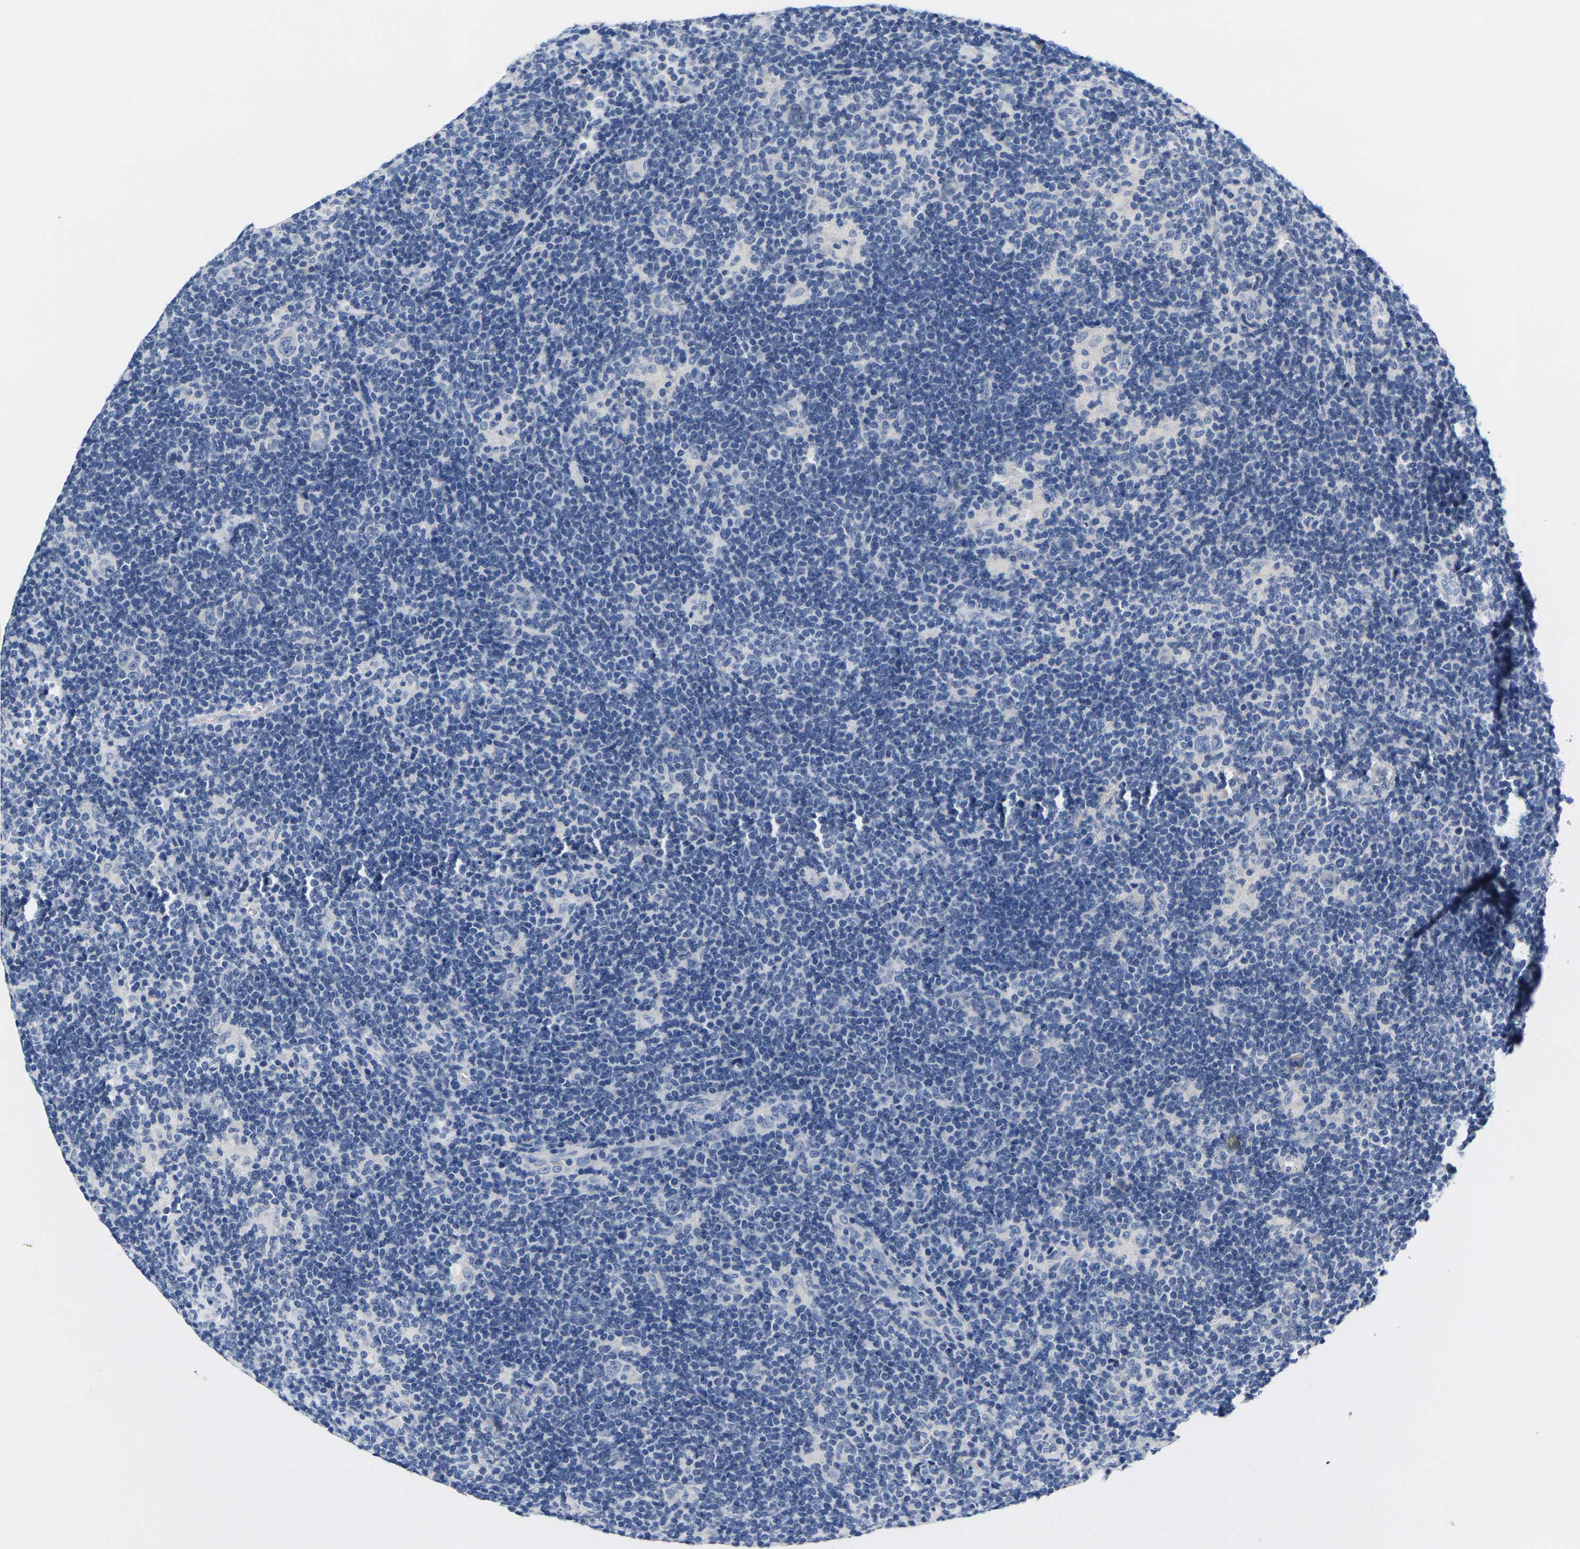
{"staining": {"intensity": "negative", "quantity": "none", "location": "none"}, "tissue": "lymphoma", "cell_type": "Tumor cells", "image_type": "cancer", "snomed": [{"axis": "morphology", "description": "Hodgkin's disease, NOS"}, {"axis": "topography", "description": "Lymph node"}], "caption": "Tumor cells are negative for brown protein staining in Hodgkin's disease. The staining was performed using DAB to visualize the protein expression in brown, while the nuclei were stained in blue with hematoxylin (Magnification: 20x).", "gene": "NOCT", "patient": {"sex": "female", "age": 57}}